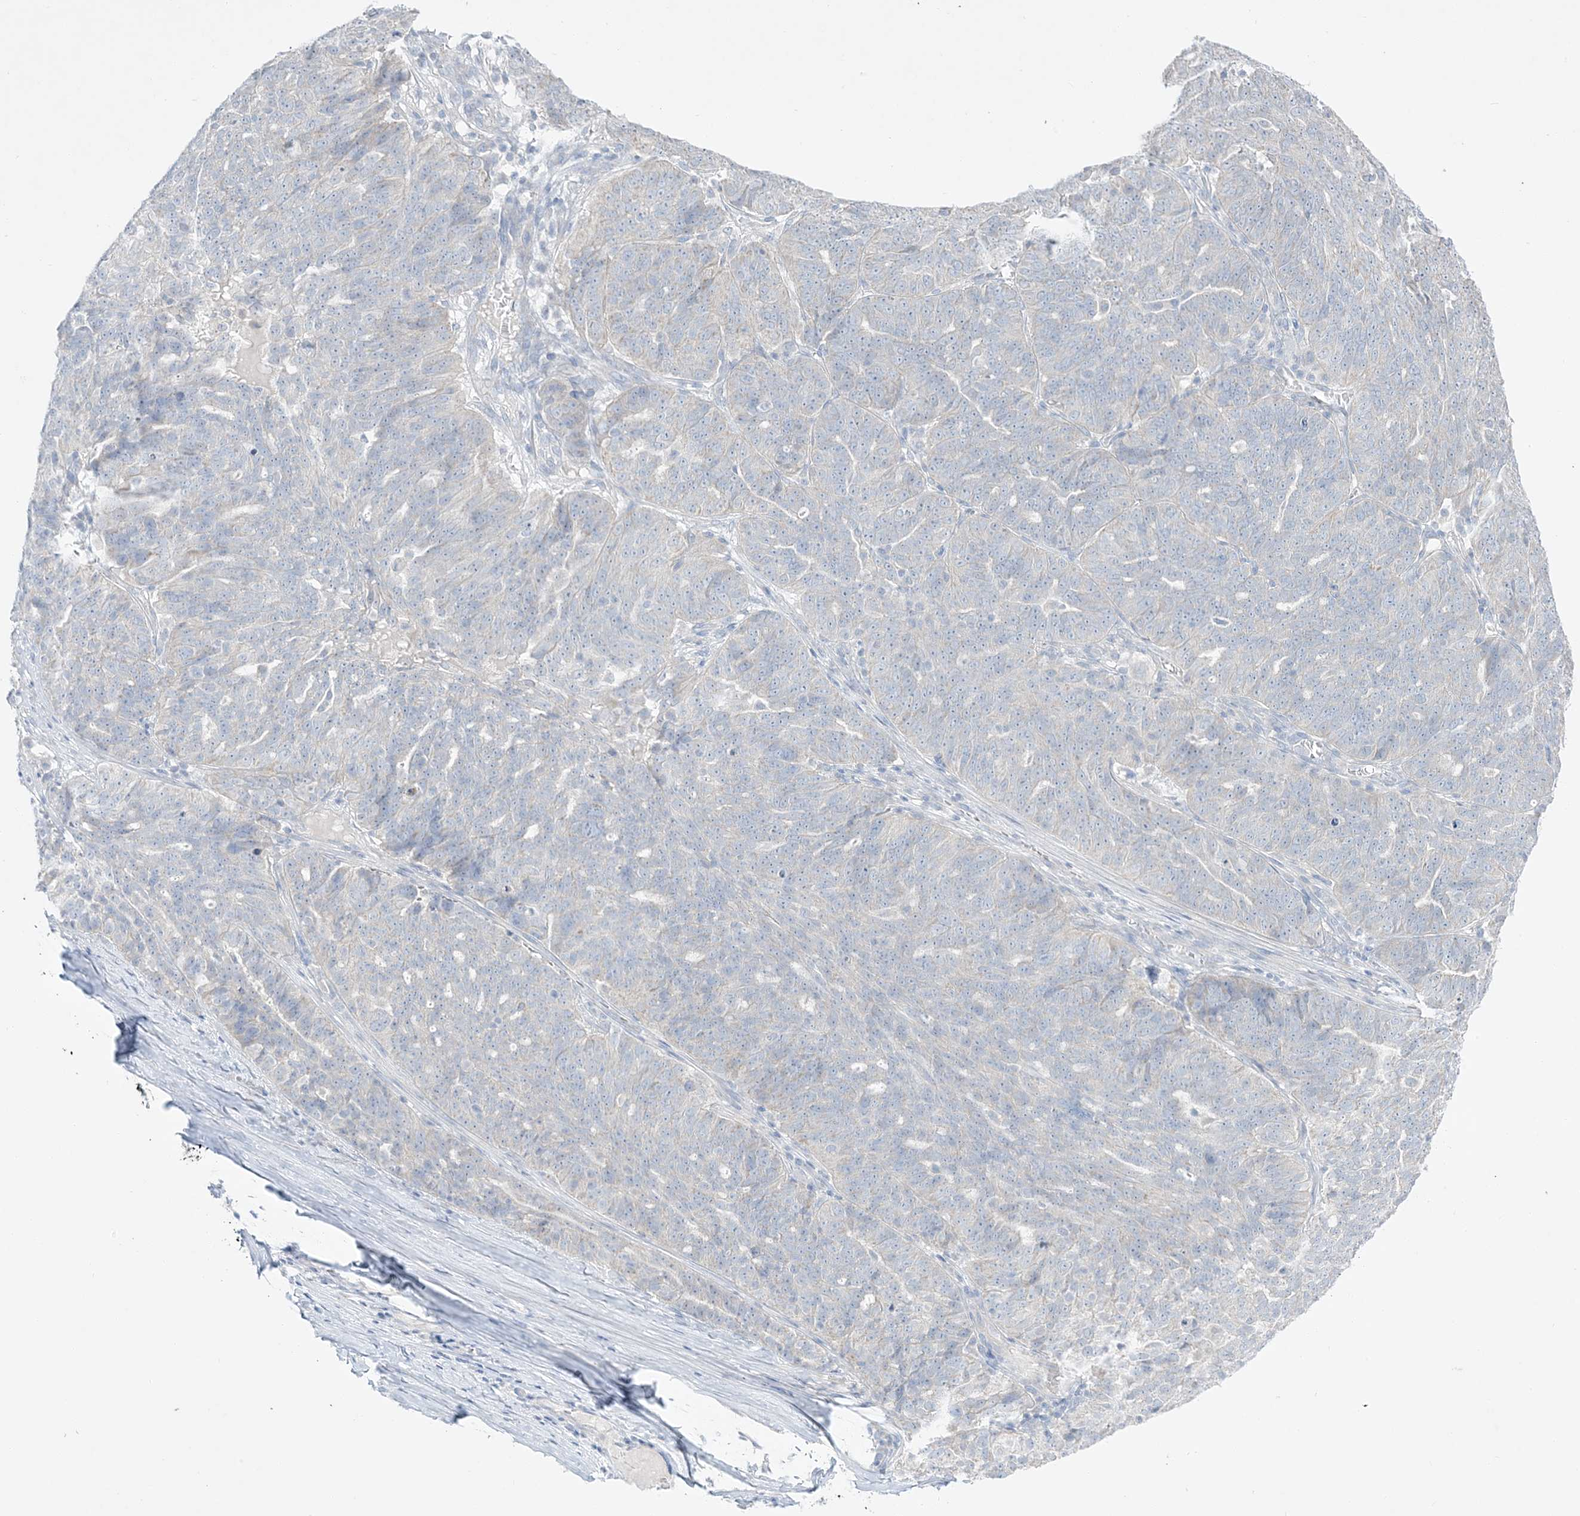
{"staining": {"intensity": "negative", "quantity": "none", "location": "none"}, "tissue": "ovarian cancer", "cell_type": "Tumor cells", "image_type": "cancer", "snomed": [{"axis": "morphology", "description": "Cystadenocarcinoma, serous, NOS"}, {"axis": "topography", "description": "Ovary"}], "caption": "Human ovarian cancer stained for a protein using IHC demonstrates no staining in tumor cells.", "gene": "FAM184A", "patient": {"sex": "female", "age": 59}}